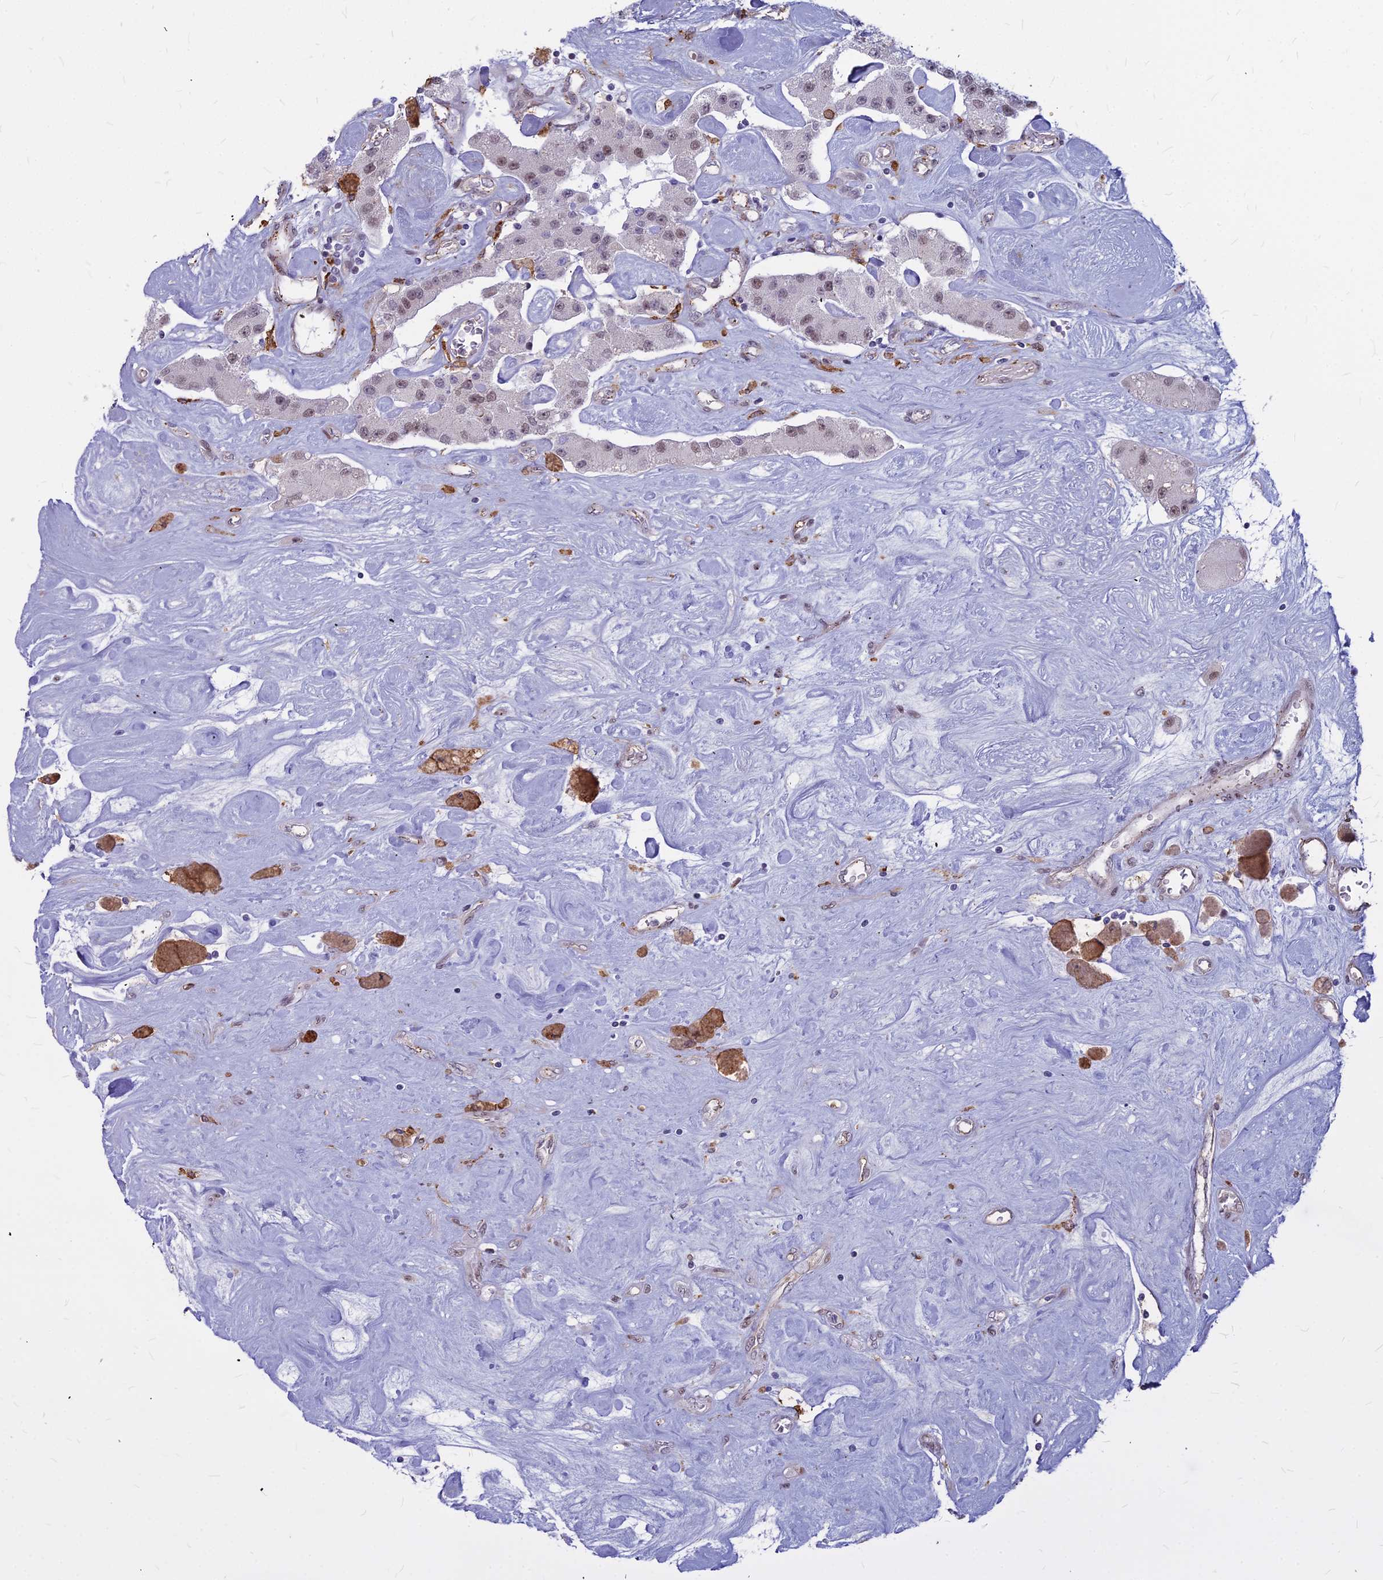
{"staining": {"intensity": "weak", "quantity": "<25%", "location": "nuclear"}, "tissue": "carcinoid", "cell_type": "Tumor cells", "image_type": "cancer", "snomed": [{"axis": "morphology", "description": "Carcinoid, malignant, NOS"}, {"axis": "topography", "description": "Pancreas"}], "caption": "Immunohistochemical staining of malignant carcinoid reveals no significant positivity in tumor cells.", "gene": "ALG10", "patient": {"sex": "male", "age": 41}}